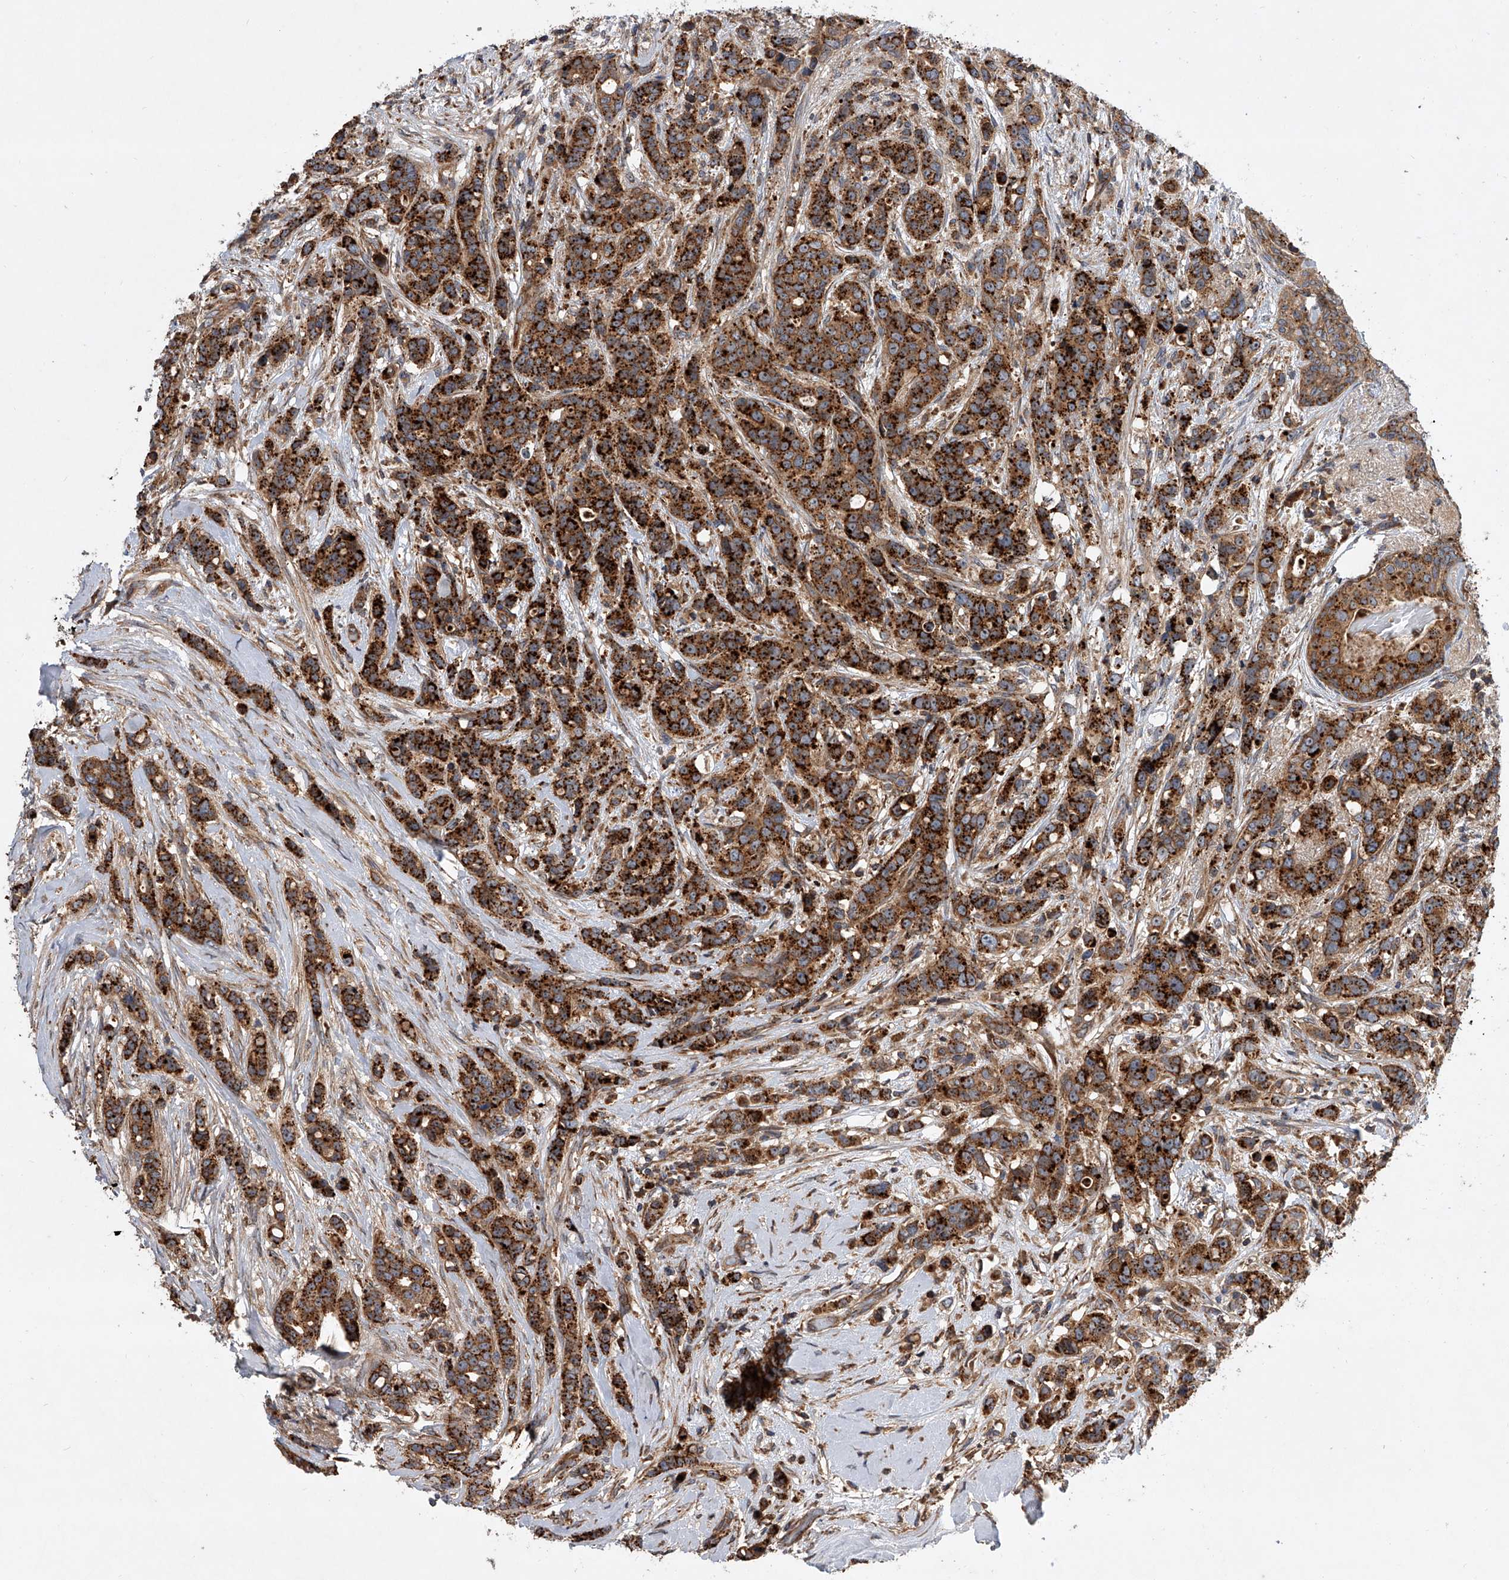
{"staining": {"intensity": "strong", "quantity": ">75%", "location": "cytoplasmic/membranous"}, "tissue": "breast cancer", "cell_type": "Tumor cells", "image_type": "cancer", "snomed": [{"axis": "morphology", "description": "Lobular carcinoma"}, {"axis": "topography", "description": "Breast"}], "caption": "Protein staining of breast cancer (lobular carcinoma) tissue exhibits strong cytoplasmic/membranous staining in approximately >75% of tumor cells. (Stains: DAB in brown, nuclei in blue, Microscopy: brightfield microscopy at high magnification).", "gene": "USP47", "patient": {"sex": "female", "age": 51}}